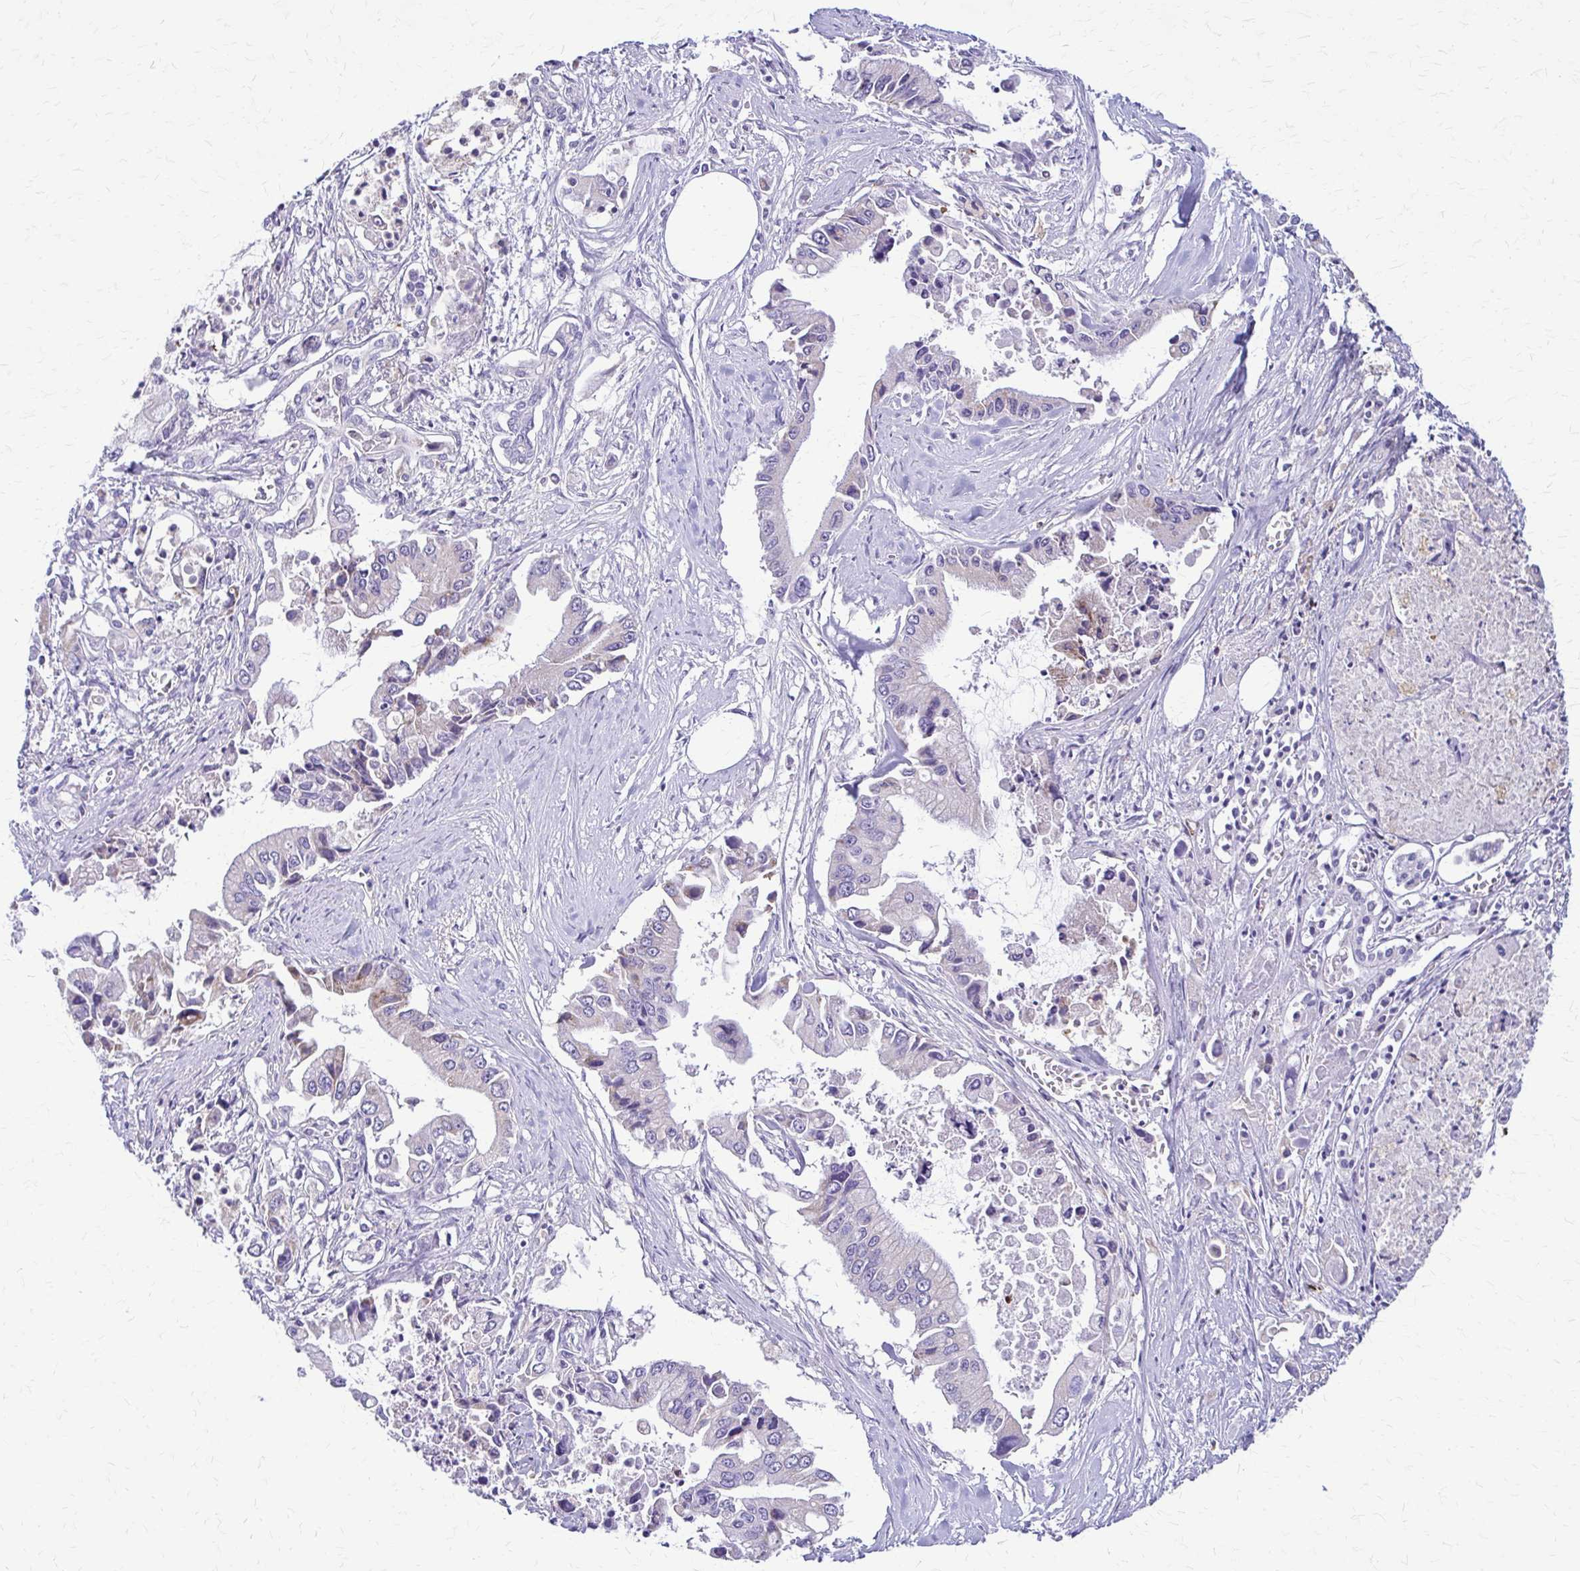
{"staining": {"intensity": "weak", "quantity": "<25%", "location": "cytoplasmic/membranous"}, "tissue": "pancreatic cancer", "cell_type": "Tumor cells", "image_type": "cancer", "snomed": [{"axis": "morphology", "description": "Adenocarcinoma, NOS"}, {"axis": "topography", "description": "Pancreas"}], "caption": "A photomicrograph of pancreatic adenocarcinoma stained for a protein exhibits no brown staining in tumor cells.", "gene": "SAMD13", "patient": {"sex": "male", "age": 84}}